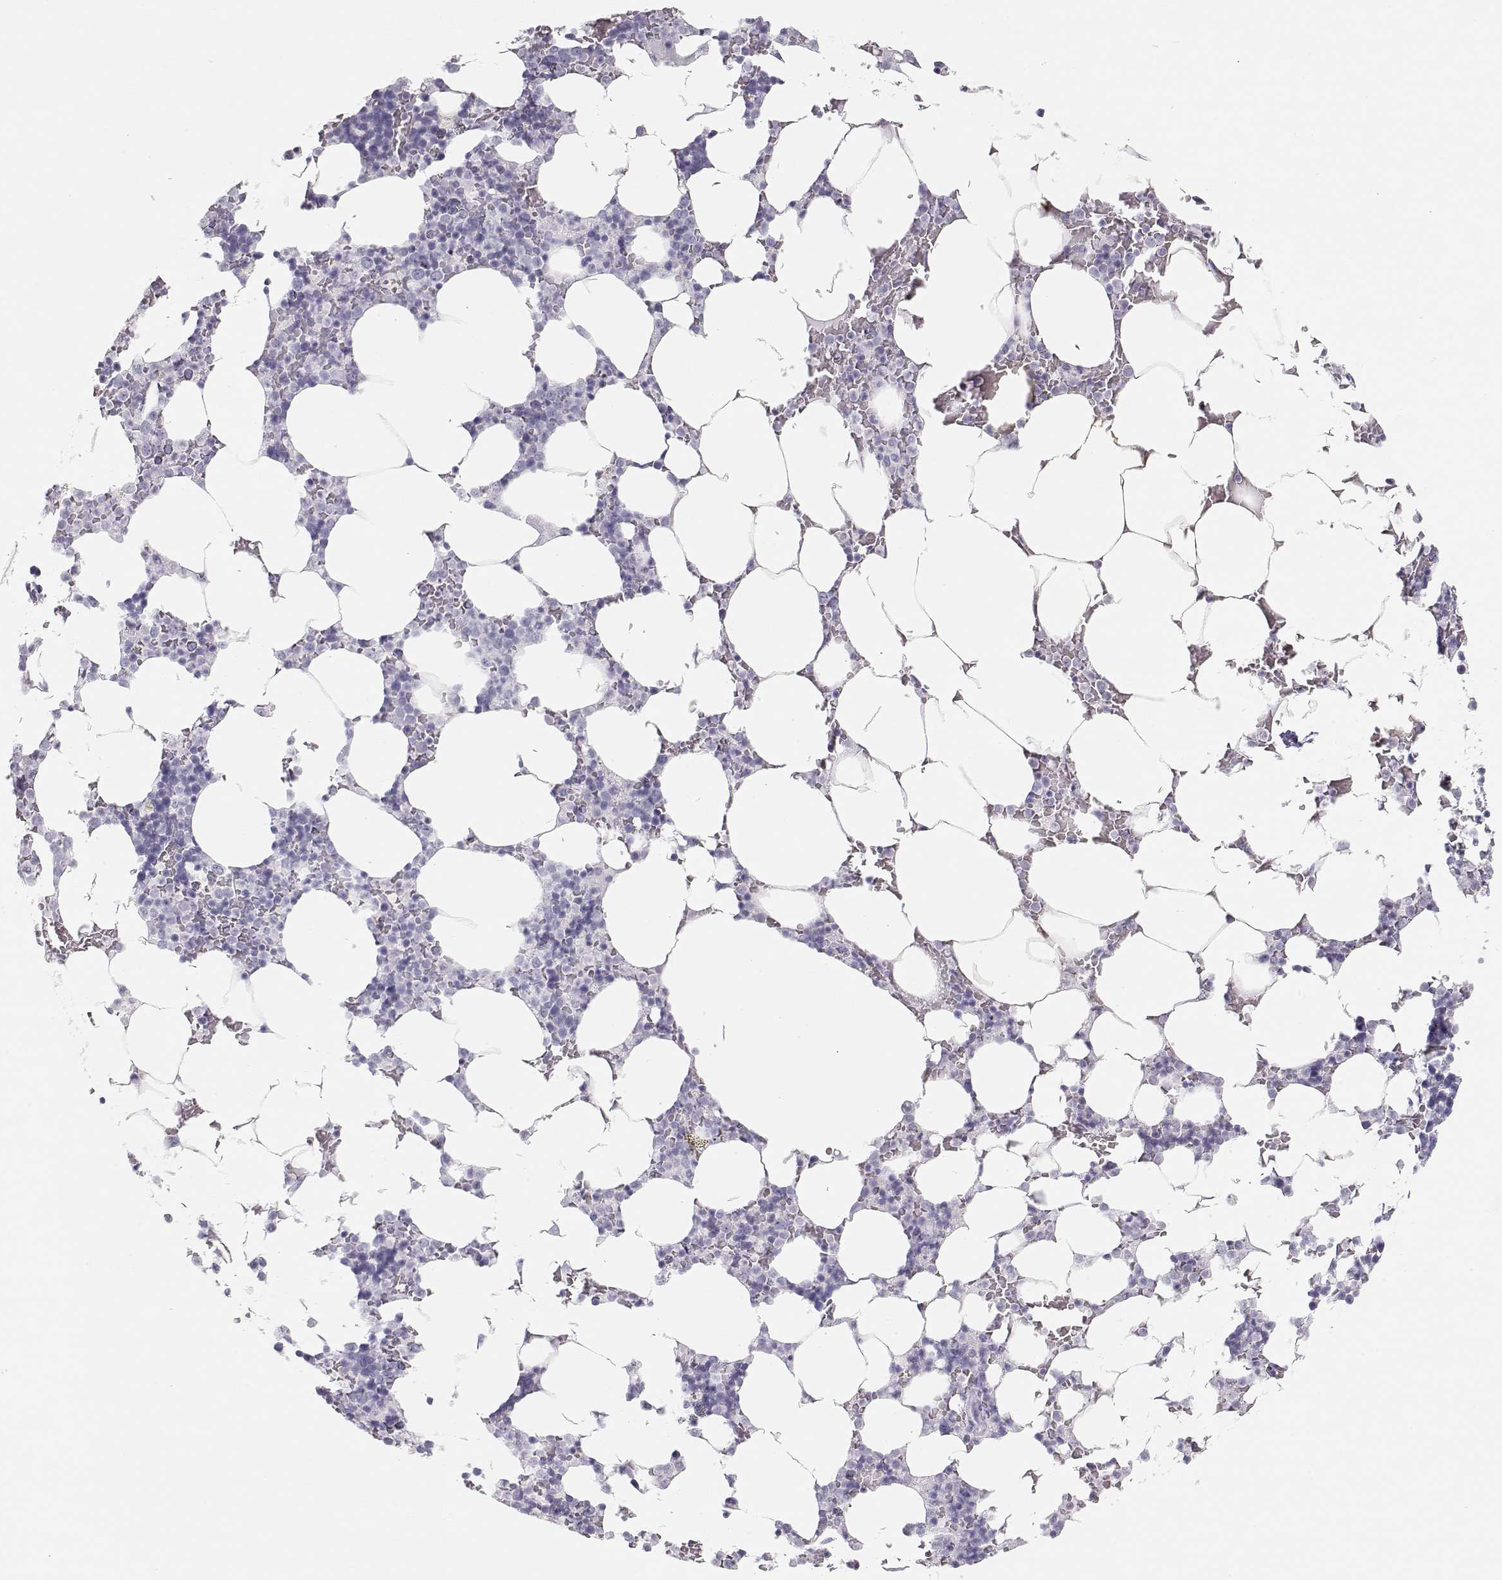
{"staining": {"intensity": "negative", "quantity": "none", "location": "none"}, "tissue": "bone marrow", "cell_type": "Hematopoietic cells", "image_type": "normal", "snomed": [{"axis": "morphology", "description": "Normal tissue, NOS"}, {"axis": "topography", "description": "Bone marrow"}], "caption": "Immunohistochemistry (IHC) image of normal human bone marrow stained for a protein (brown), which exhibits no positivity in hematopoietic cells. (DAB (3,3'-diaminobenzidine) immunohistochemistry (IHC), high magnification).", "gene": "TKTL1", "patient": {"sex": "male", "age": 51}}